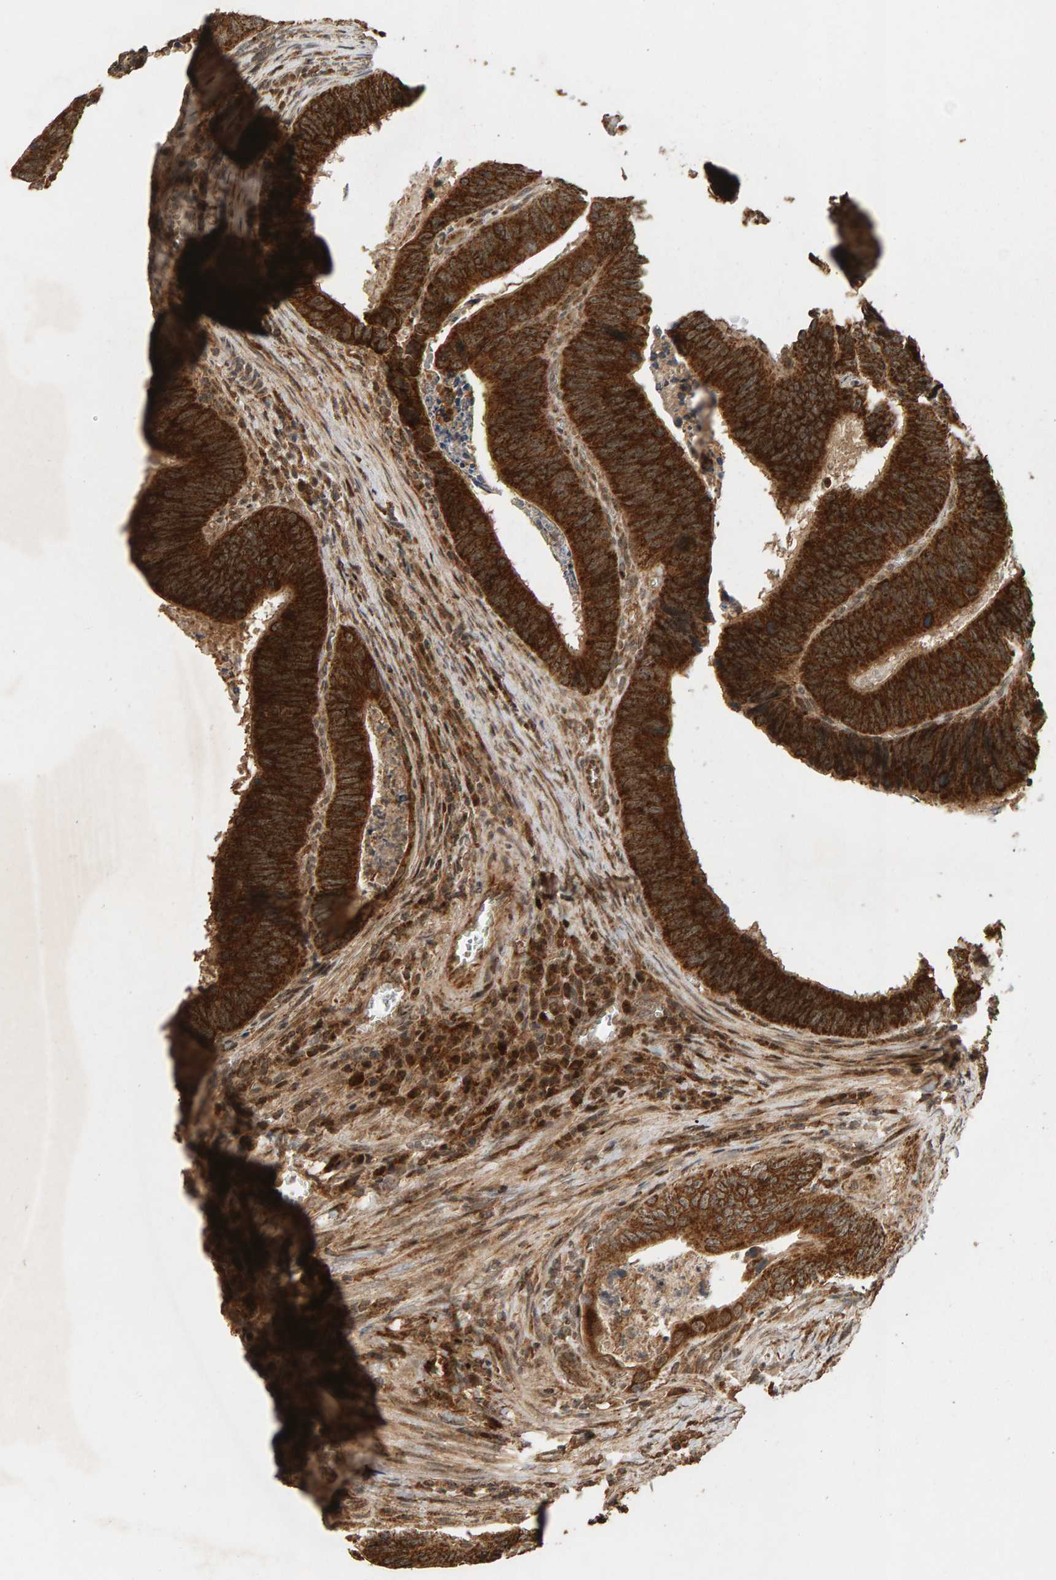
{"staining": {"intensity": "strong", "quantity": ">75%", "location": "cytoplasmic/membranous"}, "tissue": "colorectal cancer", "cell_type": "Tumor cells", "image_type": "cancer", "snomed": [{"axis": "morphology", "description": "Inflammation, NOS"}, {"axis": "morphology", "description": "Adenocarcinoma, NOS"}, {"axis": "topography", "description": "Colon"}], "caption": "A photomicrograph of adenocarcinoma (colorectal) stained for a protein displays strong cytoplasmic/membranous brown staining in tumor cells.", "gene": "GSTK1", "patient": {"sex": "male", "age": 72}}